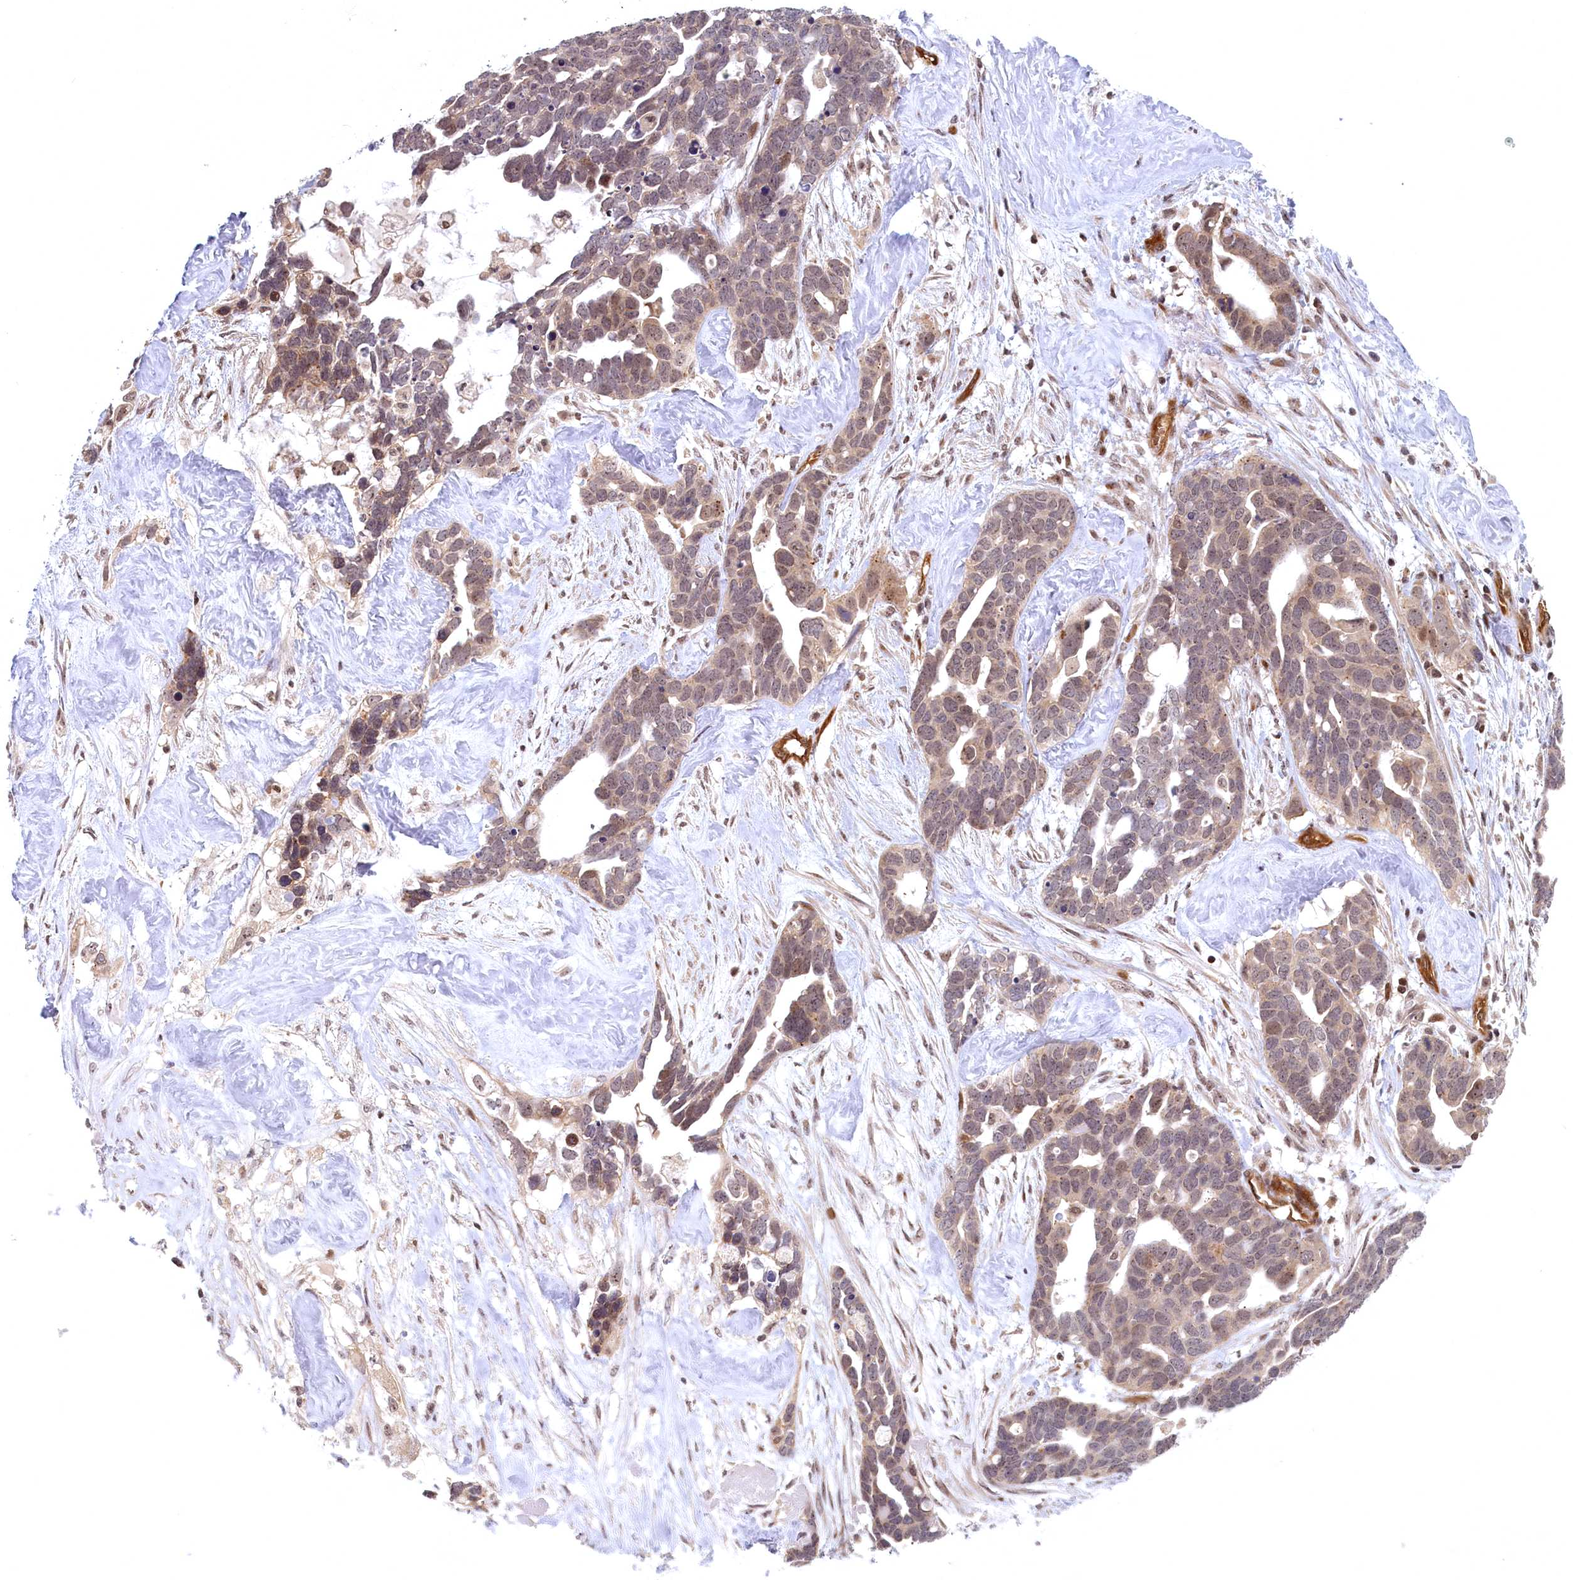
{"staining": {"intensity": "moderate", "quantity": ">75%", "location": "nuclear"}, "tissue": "ovarian cancer", "cell_type": "Tumor cells", "image_type": "cancer", "snomed": [{"axis": "morphology", "description": "Cystadenocarcinoma, serous, NOS"}, {"axis": "topography", "description": "Ovary"}], "caption": "Tumor cells show medium levels of moderate nuclear staining in about >75% of cells in human ovarian cancer. (IHC, brightfield microscopy, high magnification).", "gene": "SNRK", "patient": {"sex": "female", "age": 54}}